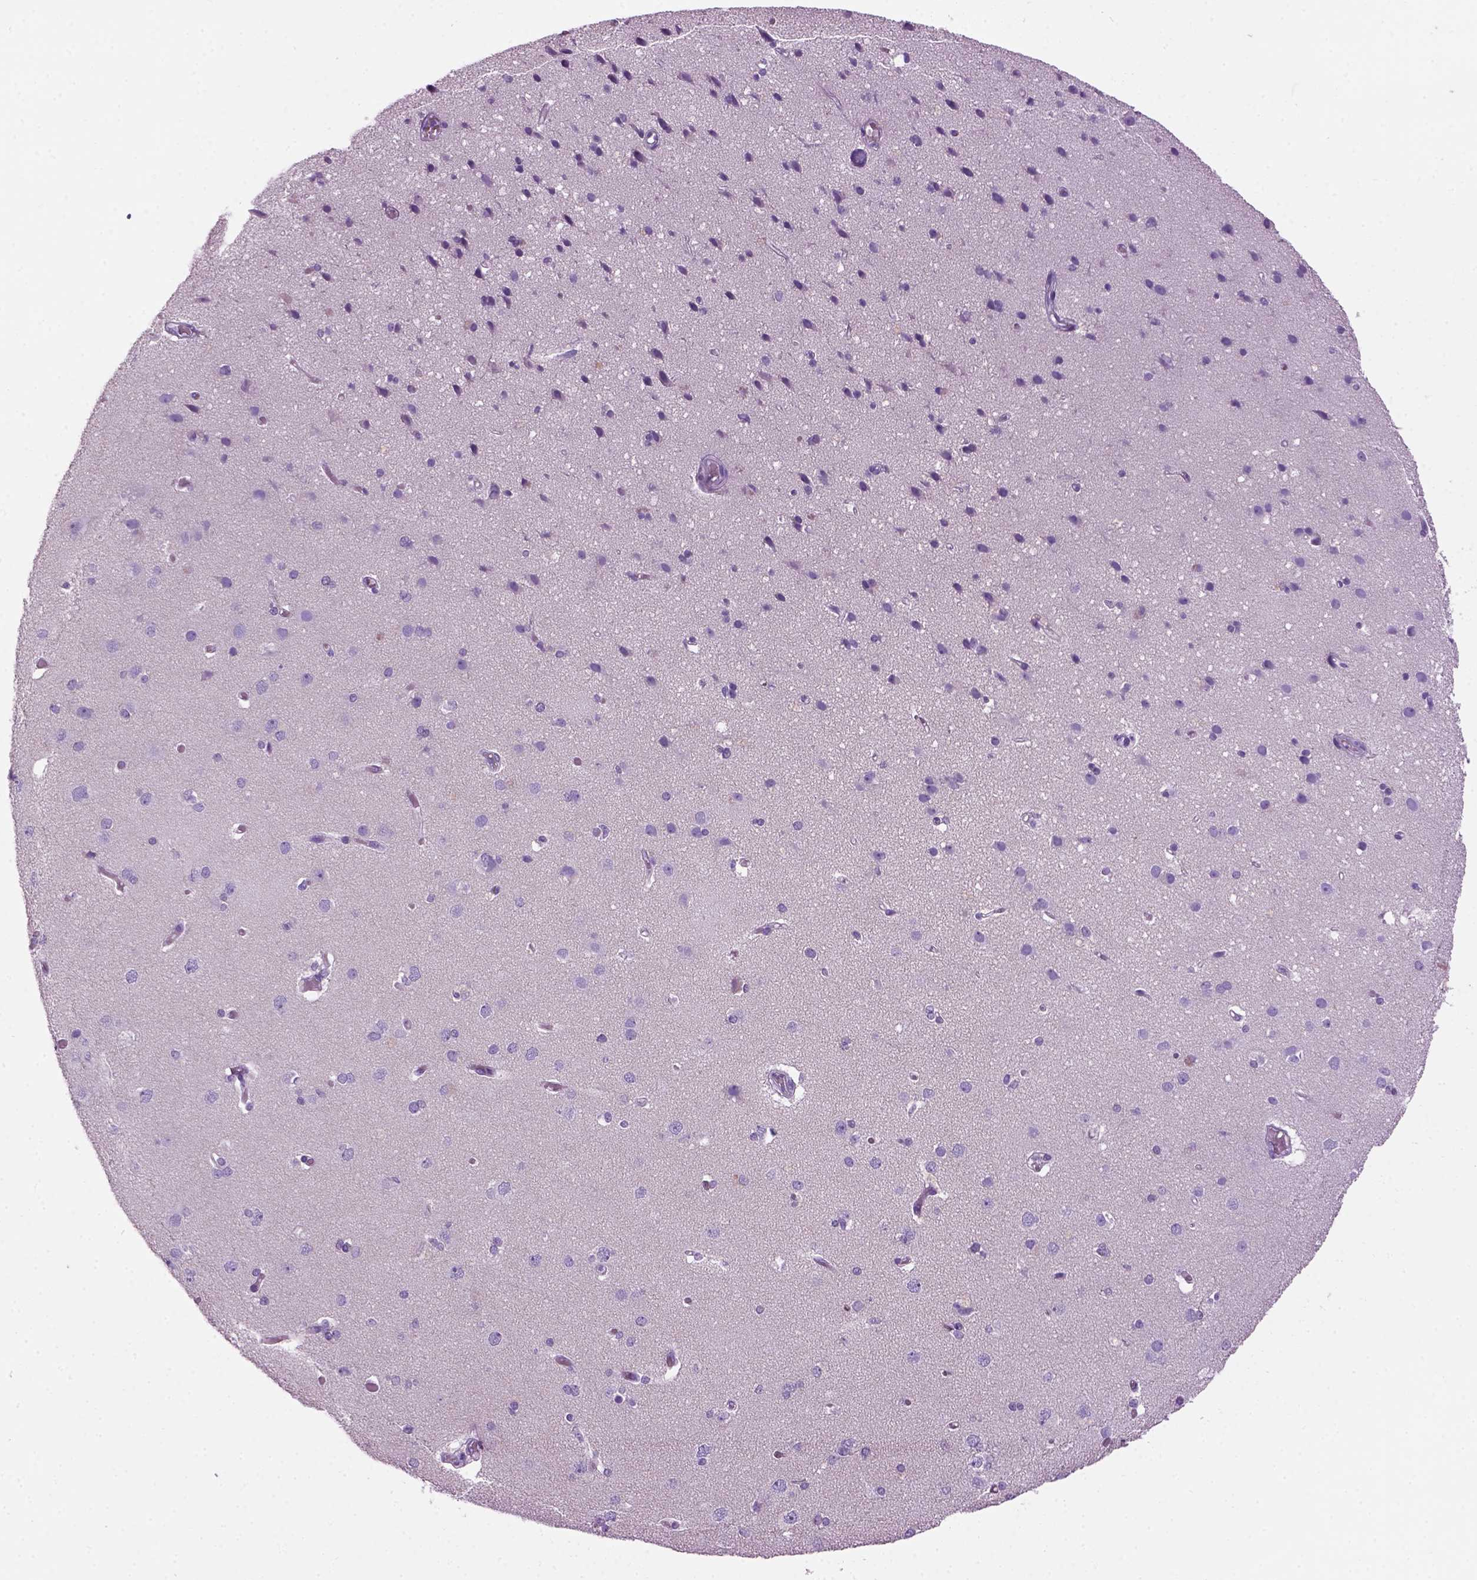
{"staining": {"intensity": "negative", "quantity": "none", "location": "none"}, "tissue": "cerebral cortex", "cell_type": "Endothelial cells", "image_type": "normal", "snomed": [{"axis": "morphology", "description": "Normal tissue, NOS"}, {"axis": "morphology", "description": "Glioma, malignant, High grade"}, {"axis": "topography", "description": "Cerebral cortex"}], "caption": "The photomicrograph displays no significant positivity in endothelial cells of cerebral cortex.", "gene": "GABRB2", "patient": {"sex": "male", "age": 71}}